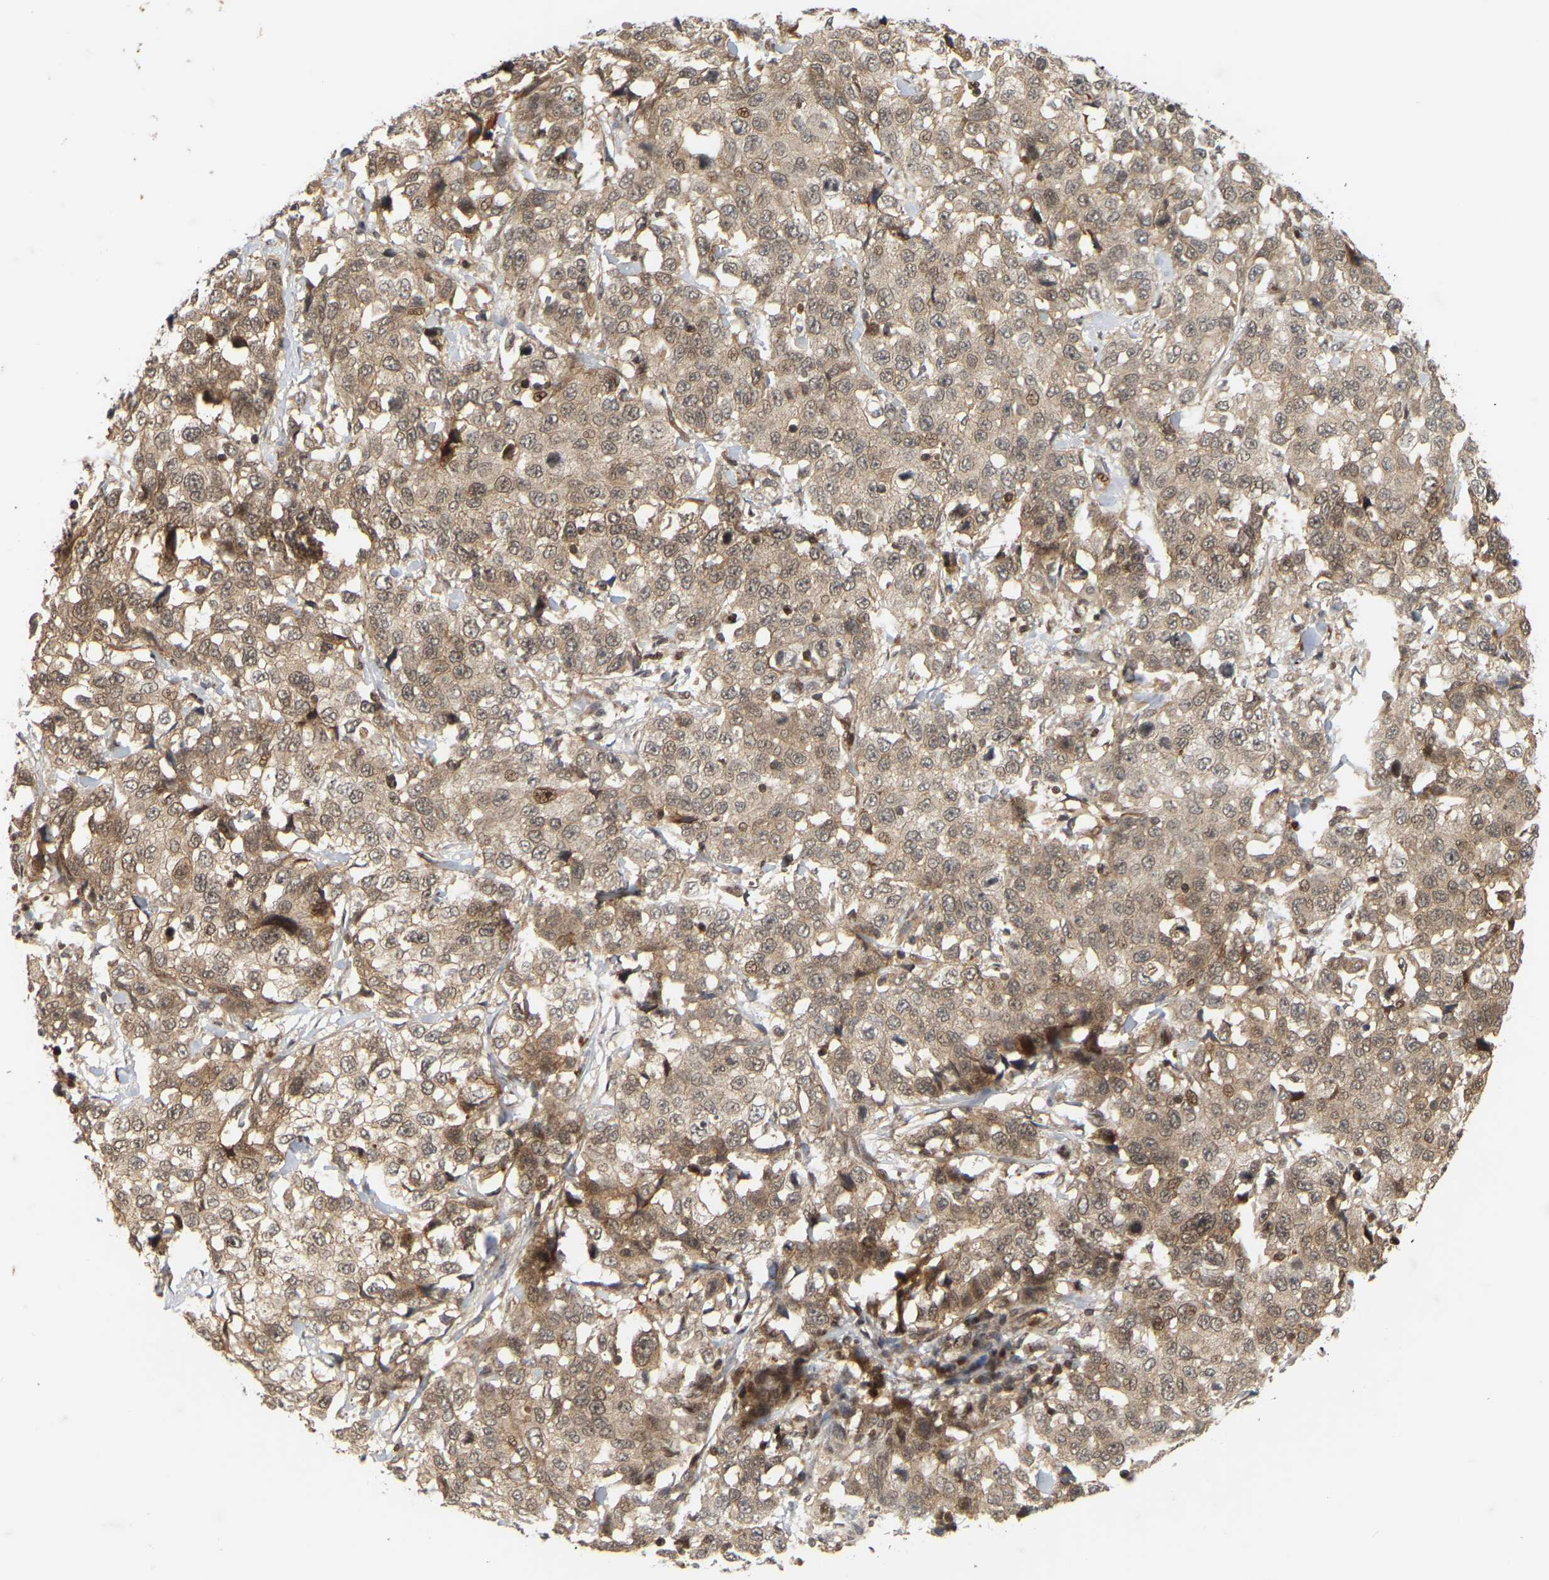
{"staining": {"intensity": "weak", "quantity": ">75%", "location": "cytoplasmic/membranous,nuclear"}, "tissue": "stomach cancer", "cell_type": "Tumor cells", "image_type": "cancer", "snomed": [{"axis": "morphology", "description": "Normal tissue, NOS"}, {"axis": "morphology", "description": "Adenocarcinoma, NOS"}, {"axis": "topography", "description": "Stomach"}], "caption": "Weak cytoplasmic/membranous and nuclear protein positivity is appreciated in about >75% of tumor cells in stomach cancer (adenocarcinoma).", "gene": "NFE2L2", "patient": {"sex": "male", "age": 48}}